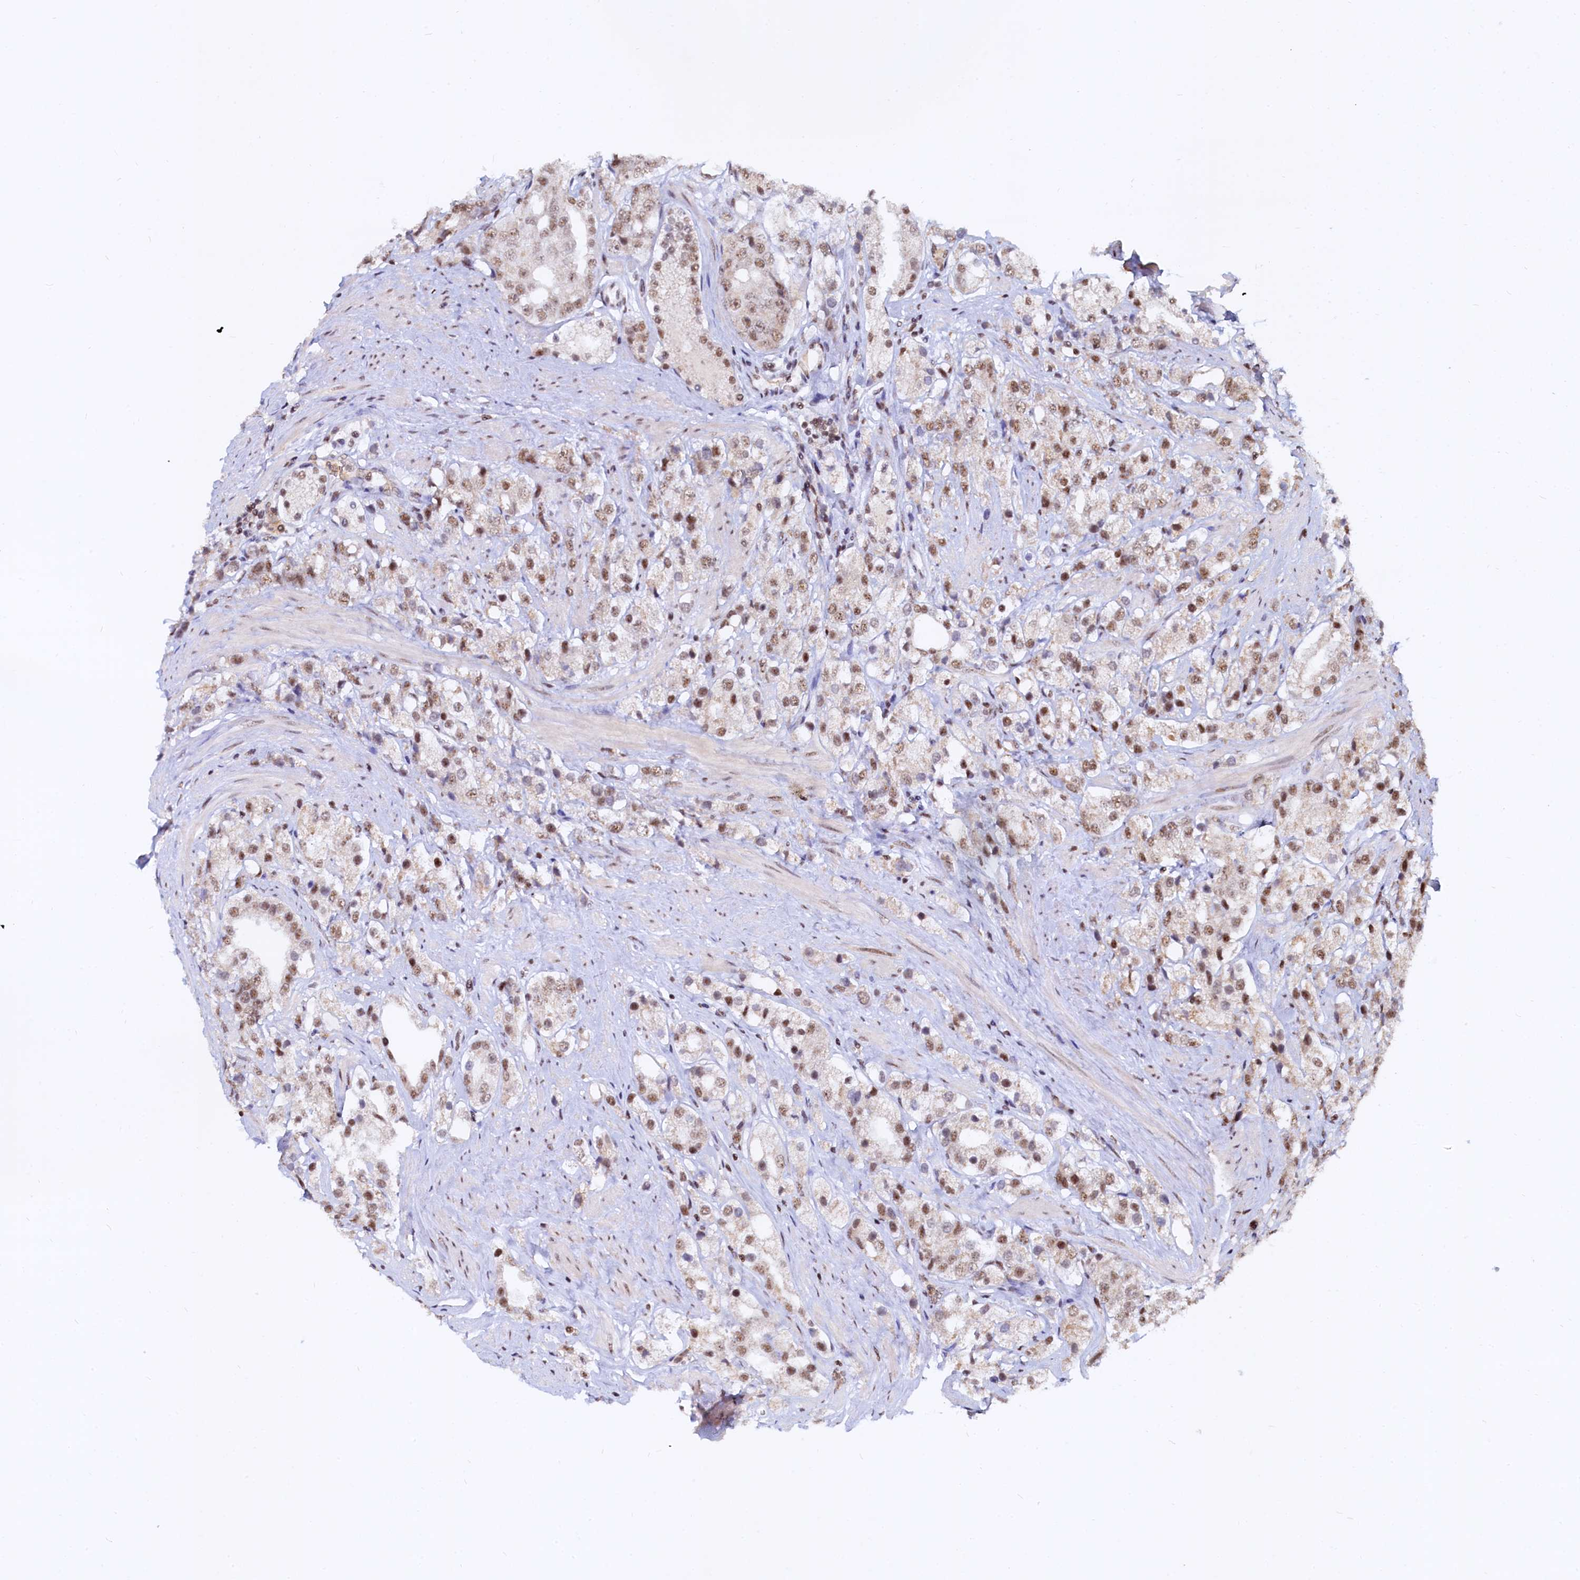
{"staining": {"intensity": "moderate", "quantity": ">75%", "location": "nuclear"}, "tissue": "prostate cancer", "cell_type": "Tumor cells", "image_type": "cancer", "snomed": [{"axis": "morphology", "description": "Adenocarcinoma, NOS"}, {"axis": "topography", "description": "Prostate"}], "caption": "An image of human adenocarcinoma (prostate) stained for a protein shows moderate nuclear brown staining in tumor cells.", "gene": "RSRC2", "patient": {"sex": "male", "age": 79}}